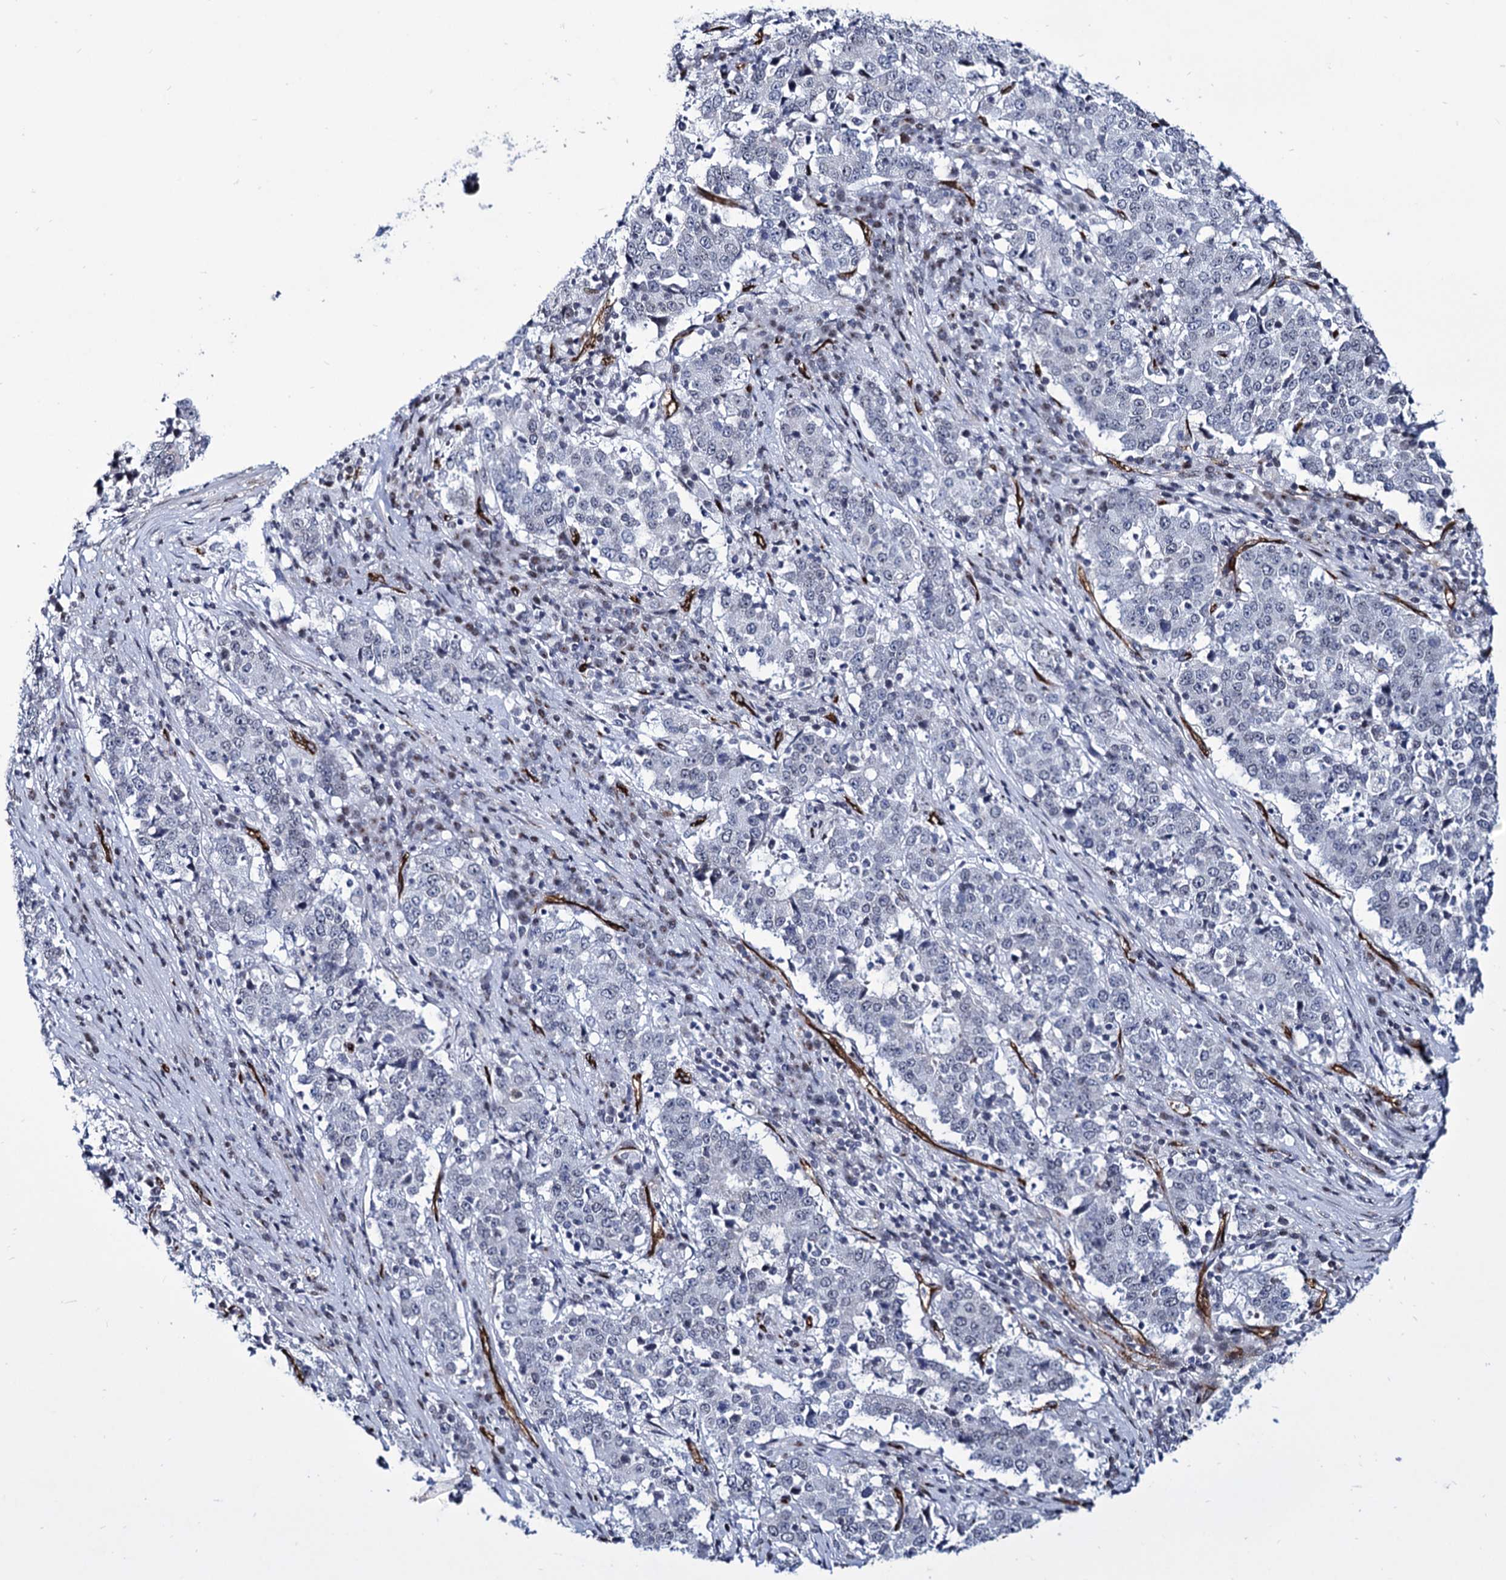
{"staining": {"intensity": "negative", "quantity": "none", "location": "none"}, "tissue": "stomach cancer", "cell_type": "Tumor cells", "image_type": "cancer", "snomed": [{"axis": "morphology", "description": "Adenocarcinoma, NOS"}, {"axis": "topography", "description": "Stomach"}], "caption": "The micrograph demonstrates no significant expression in tumor cells of adenocarcinoma (stomach).", "gene": "ZC3H12C", "patient": {"sex": "male", "age": 59}}